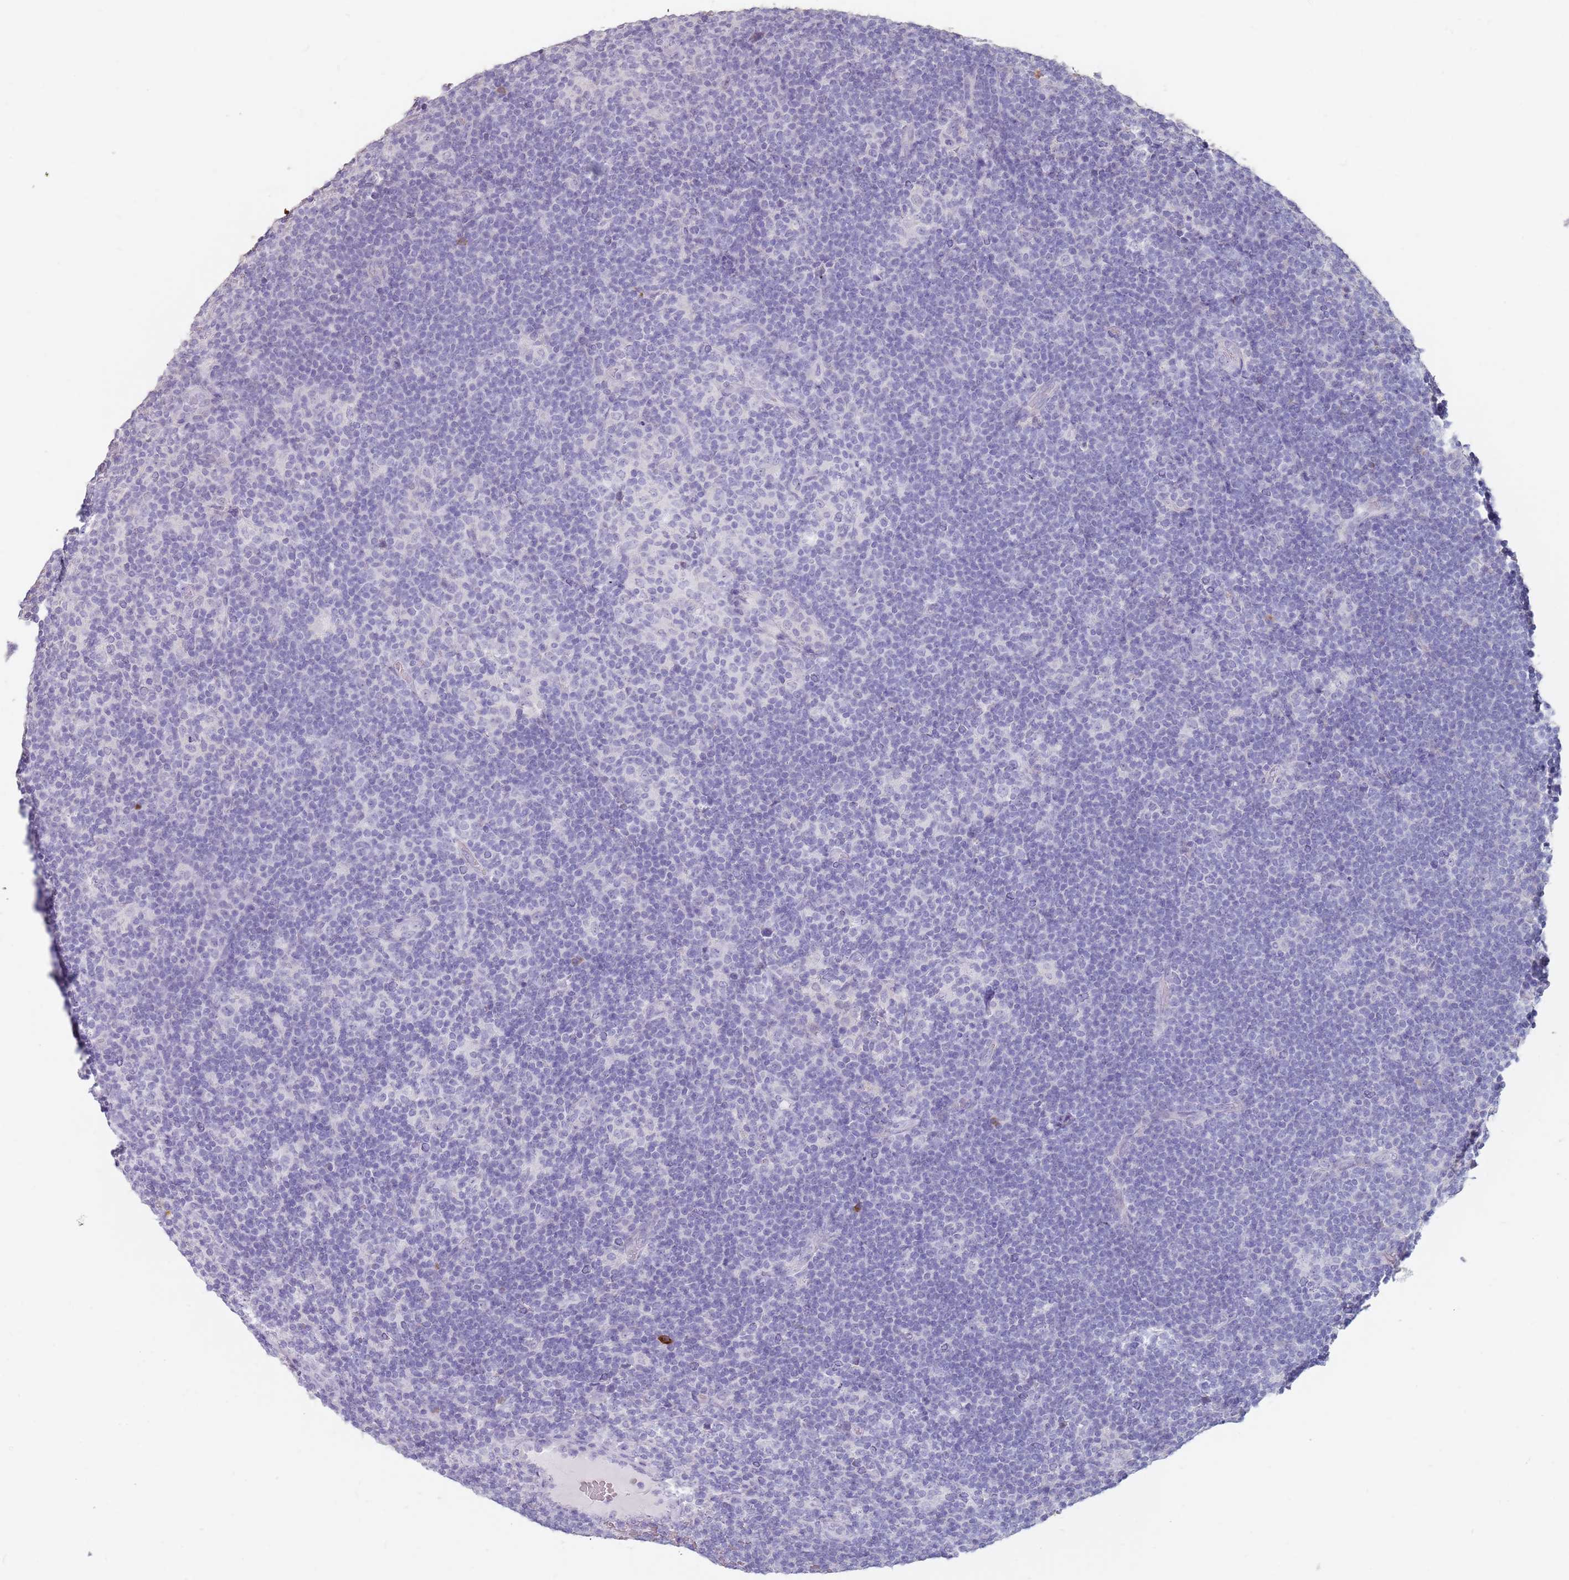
{"staining": {"intensity": "negative", "quantity": "none", "location": "none"}, "tissue": "lymphoma", "cell_type": "Tumor cells", "image_type": "cancer", "snomed": [{"axis": "morphology", "description": "Hodgkin's disease, NOS"}, {"axis": "topography", "description": "Lymph node"}], "caption": "Tumor cells are negative for protein expression in human Hodgkin's disease.", "gene": "STYK1", "patient": {"sex": "female", "age": 57}}